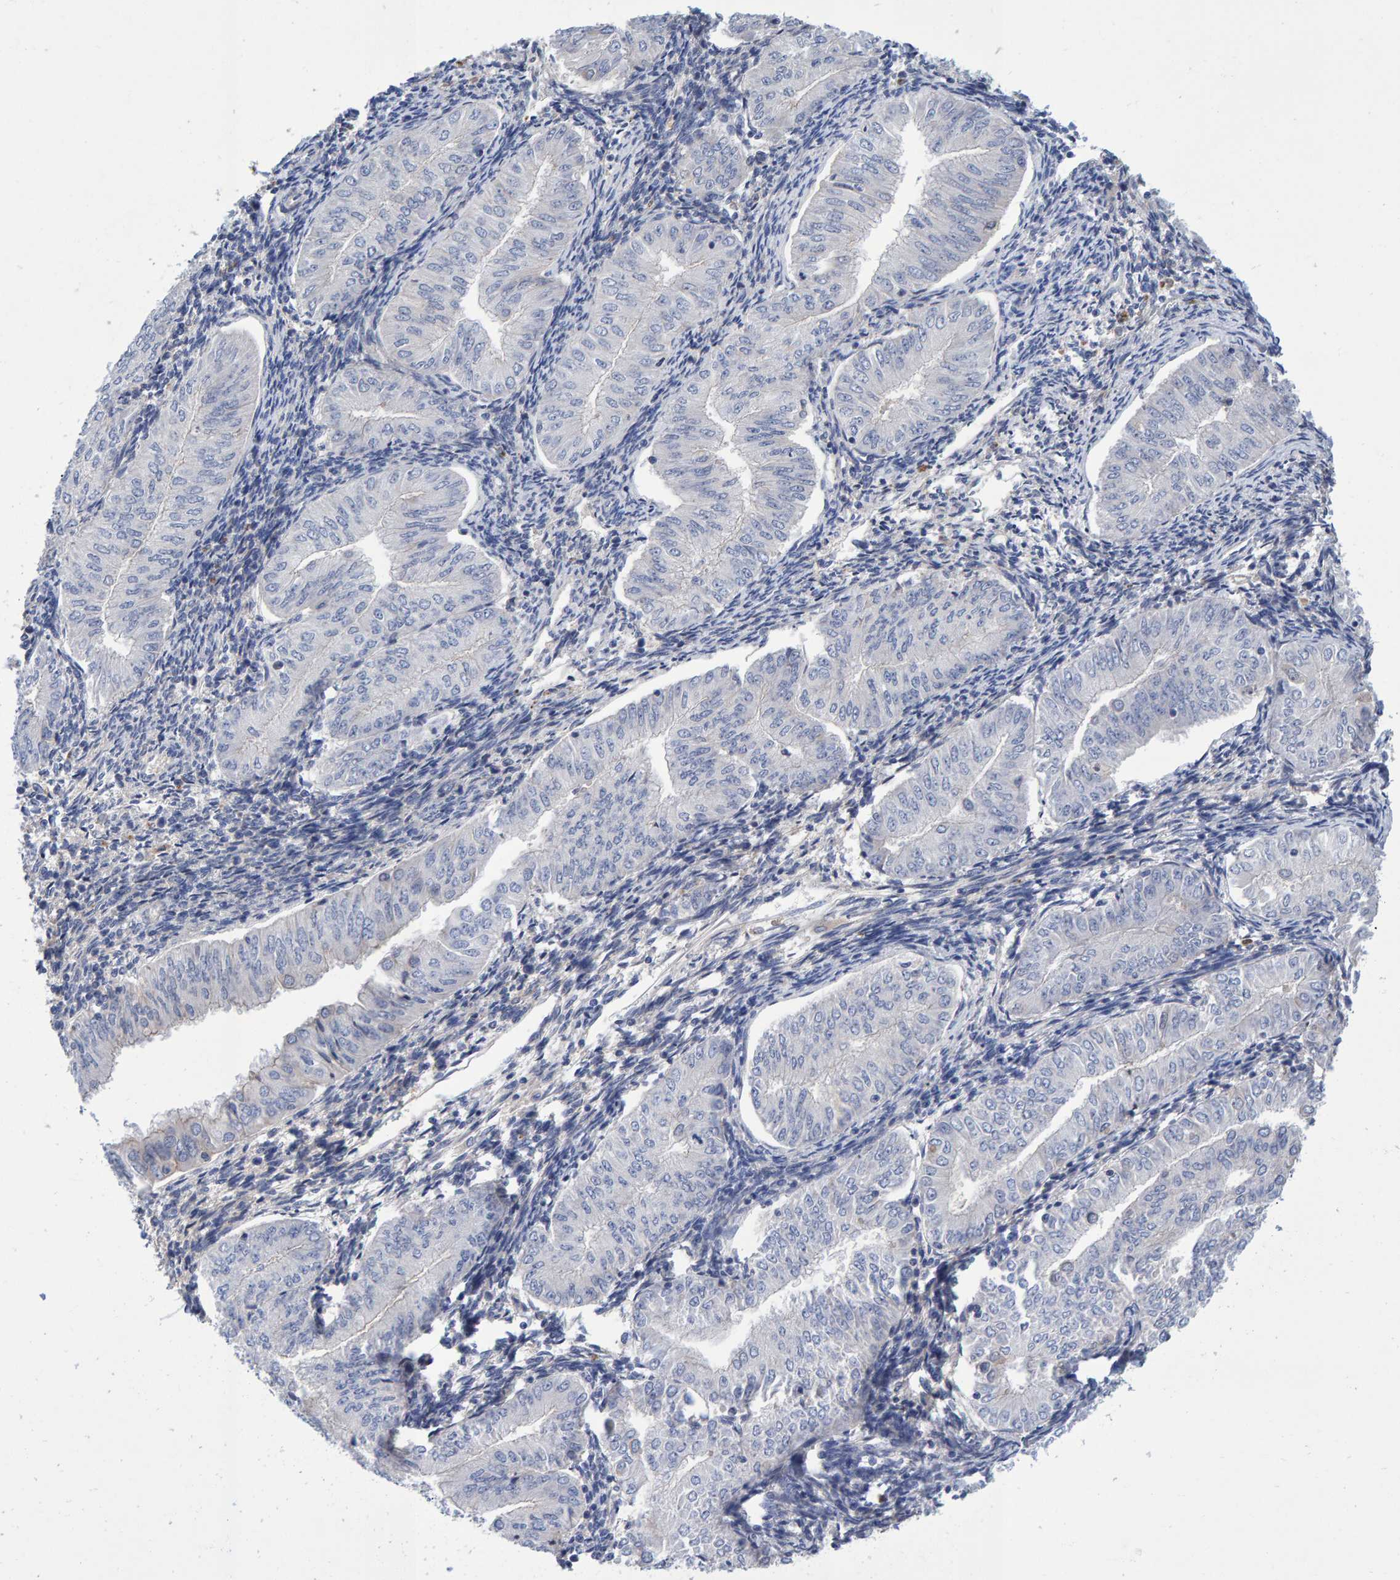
{"staining": {"intensity": "negative", "quantity": "none", "location": "none"}, "tissue": "endometrial cancer", "cell_type": "Tumor cells", "image_type": "cancer", "snomed": [{"axis": "morphology", "description": "Normal tissue, NOS"}, {"axis": "morphology", "description": "Adenocarcinoma, NOS"}, {"axis": "topography", "description": "Endometrium"}], "caption": "Tumor cells are negative for protein expression in human endometrial cancer. (Brightfield microscopy of DAB immunohistochemistry (IHC) at high magnification).", "gene": "EFR3A", "patient": {"sex": "female", "age": 53}}